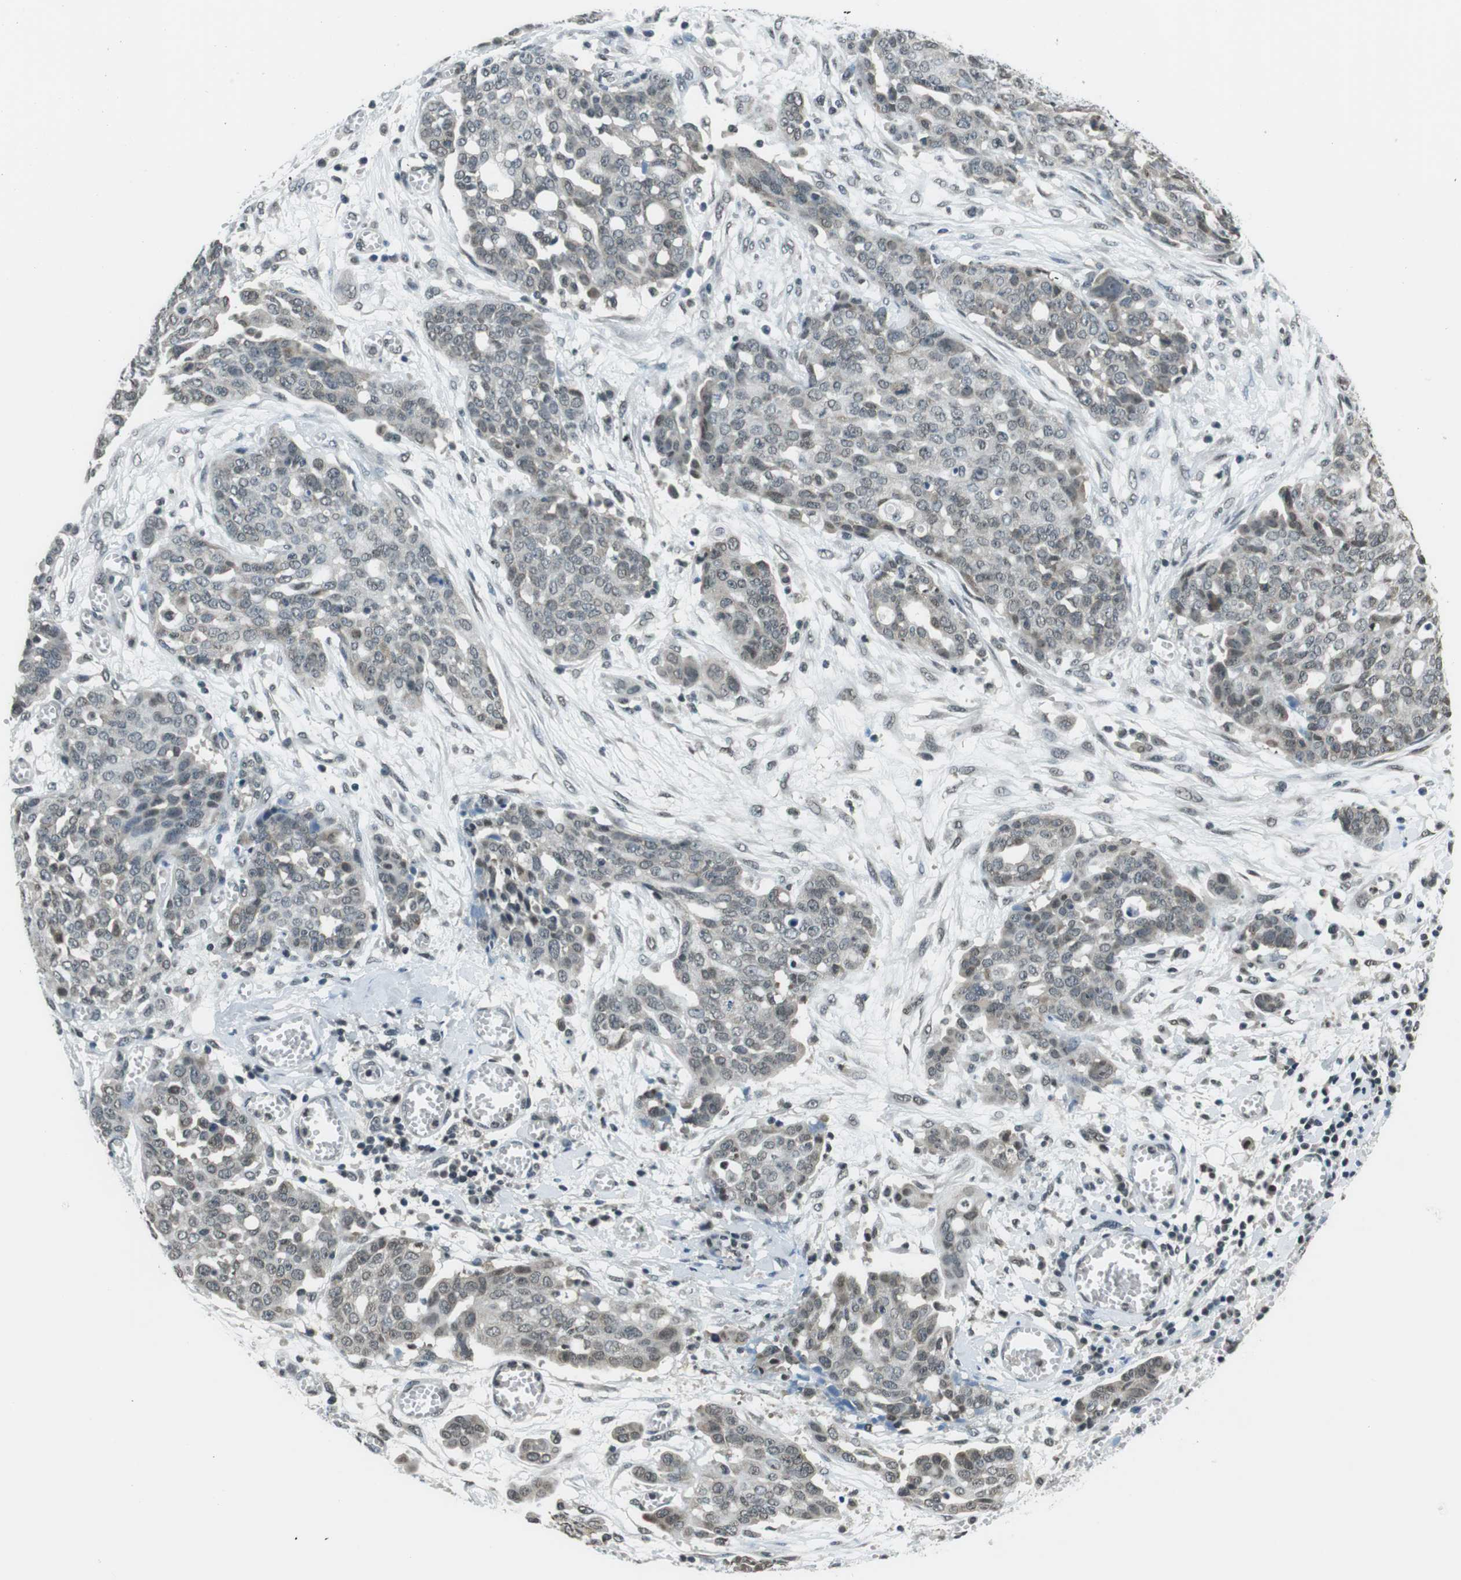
{"staining": {"intensity": "weak", "quantity": "<25%", "location": "nuclear"}, "tissue": "ovarian cancer", "cell_type": "Tumor cells", "image_type": "cancer", "snomed": [{"axis": "morphology", "description": "Cystadenocarcinoma, serous, NOS"}, {"axis": "topography", "description": "Soft tissue"}, {"axis": "topography", "description": "Ovary"}], "caption": "There is no significant expression in tumor cells of ovarian serous cystadenocarcinoma.", "gene": "NEK4", "patient": {"sex": "female", "age": 57}}